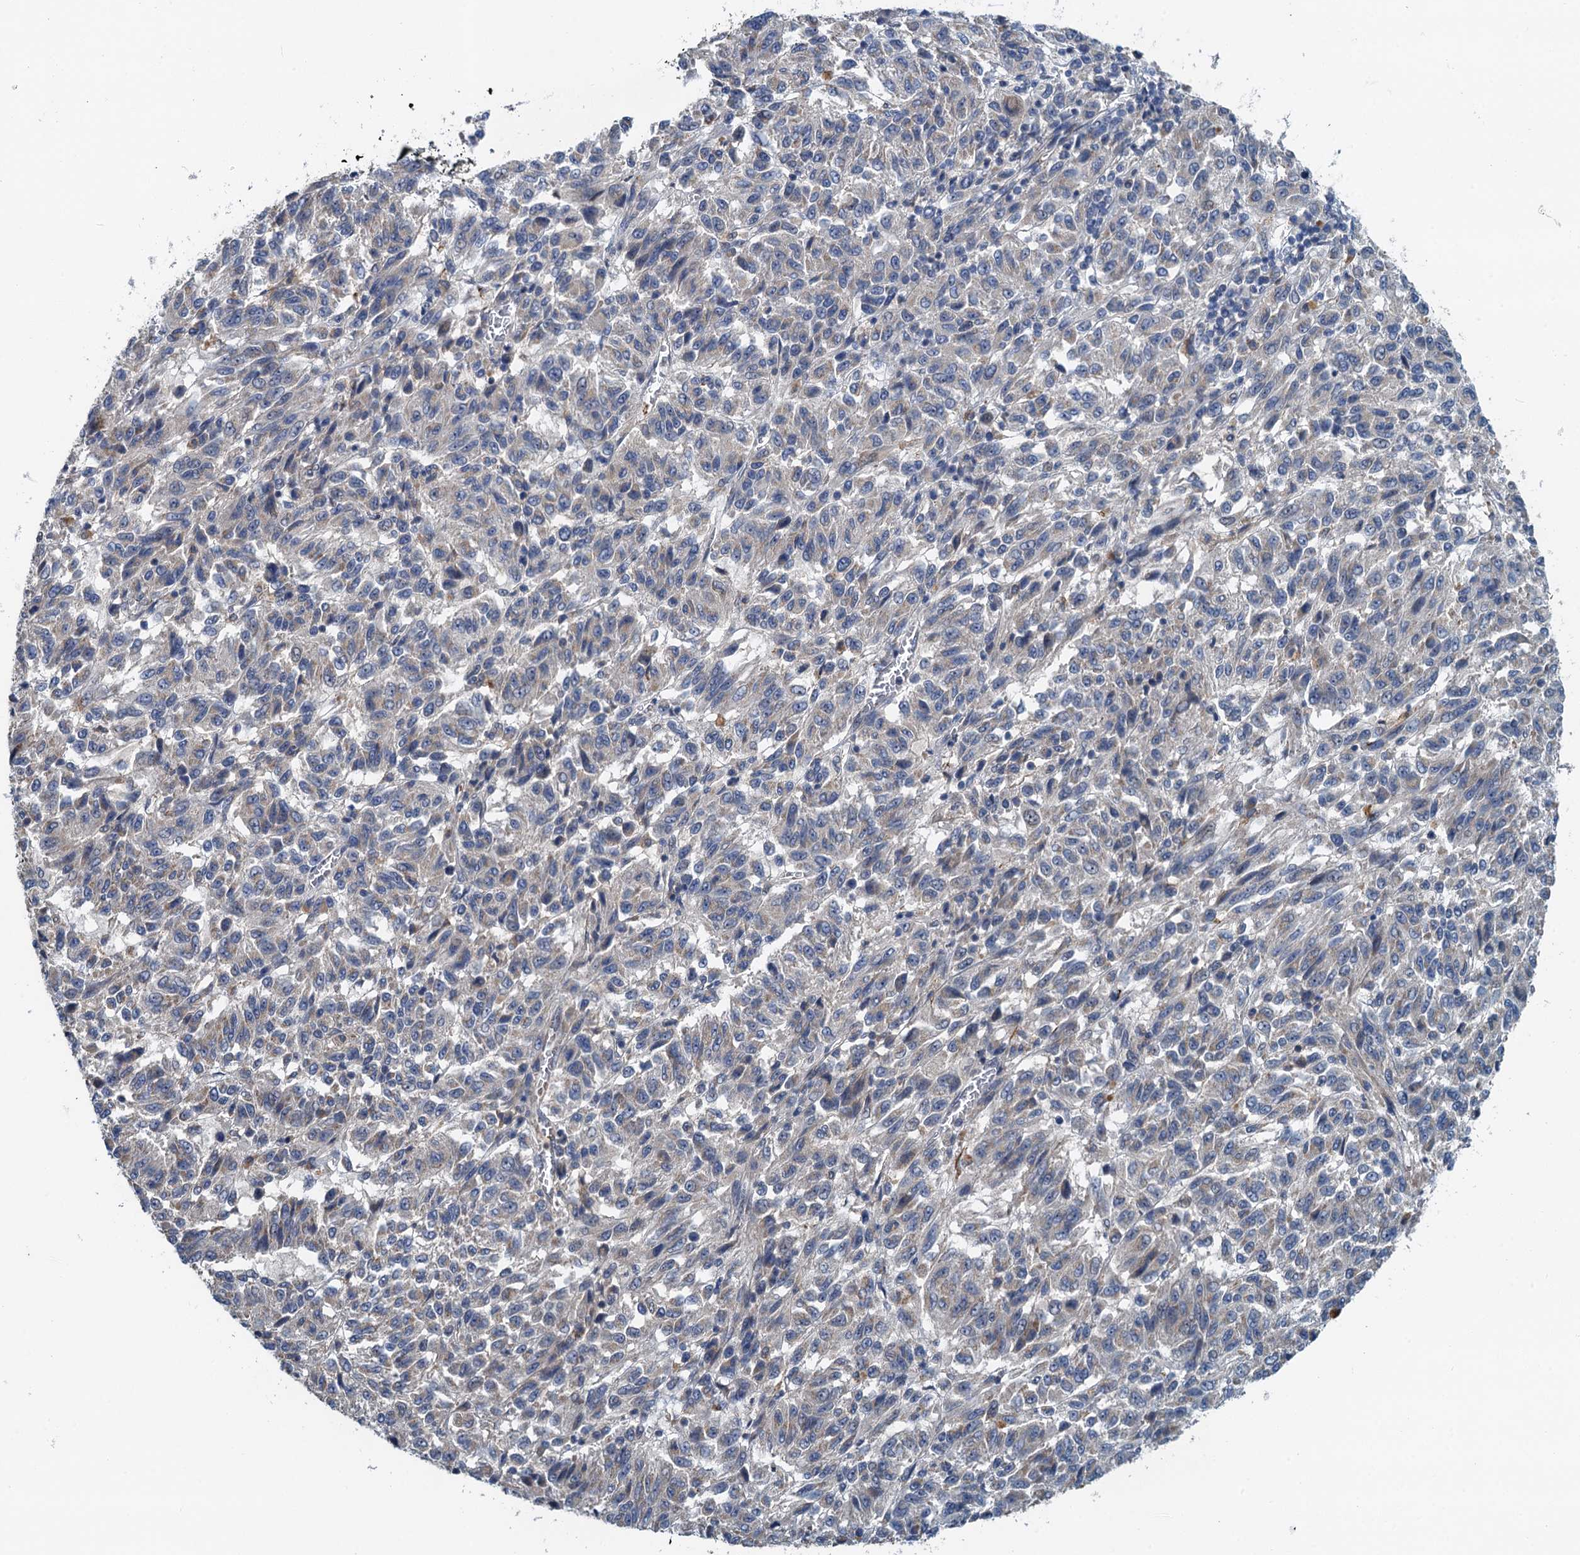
{"staining": {"intensity": "negative", "quantity": "none", "location": "none"}, "tissue": "melanoma", "cell_type": "Tumor cells", "image_type": "cancer", "snomed": [{"axis": "morphology", "description": "Malignant melanoma, Metastatic site"}, {"axis": "topography", "description": "Lung"}], "caption": "An immunohistochemistry (IHC) micrograph of melanoma is shown. There is no staining in tumor cells of melanoma. (Immunohistochemistry, brightfield microscopy, high magnification).", "gene": "ZNF606", "patient": {"sex": "male", "age": 64}}